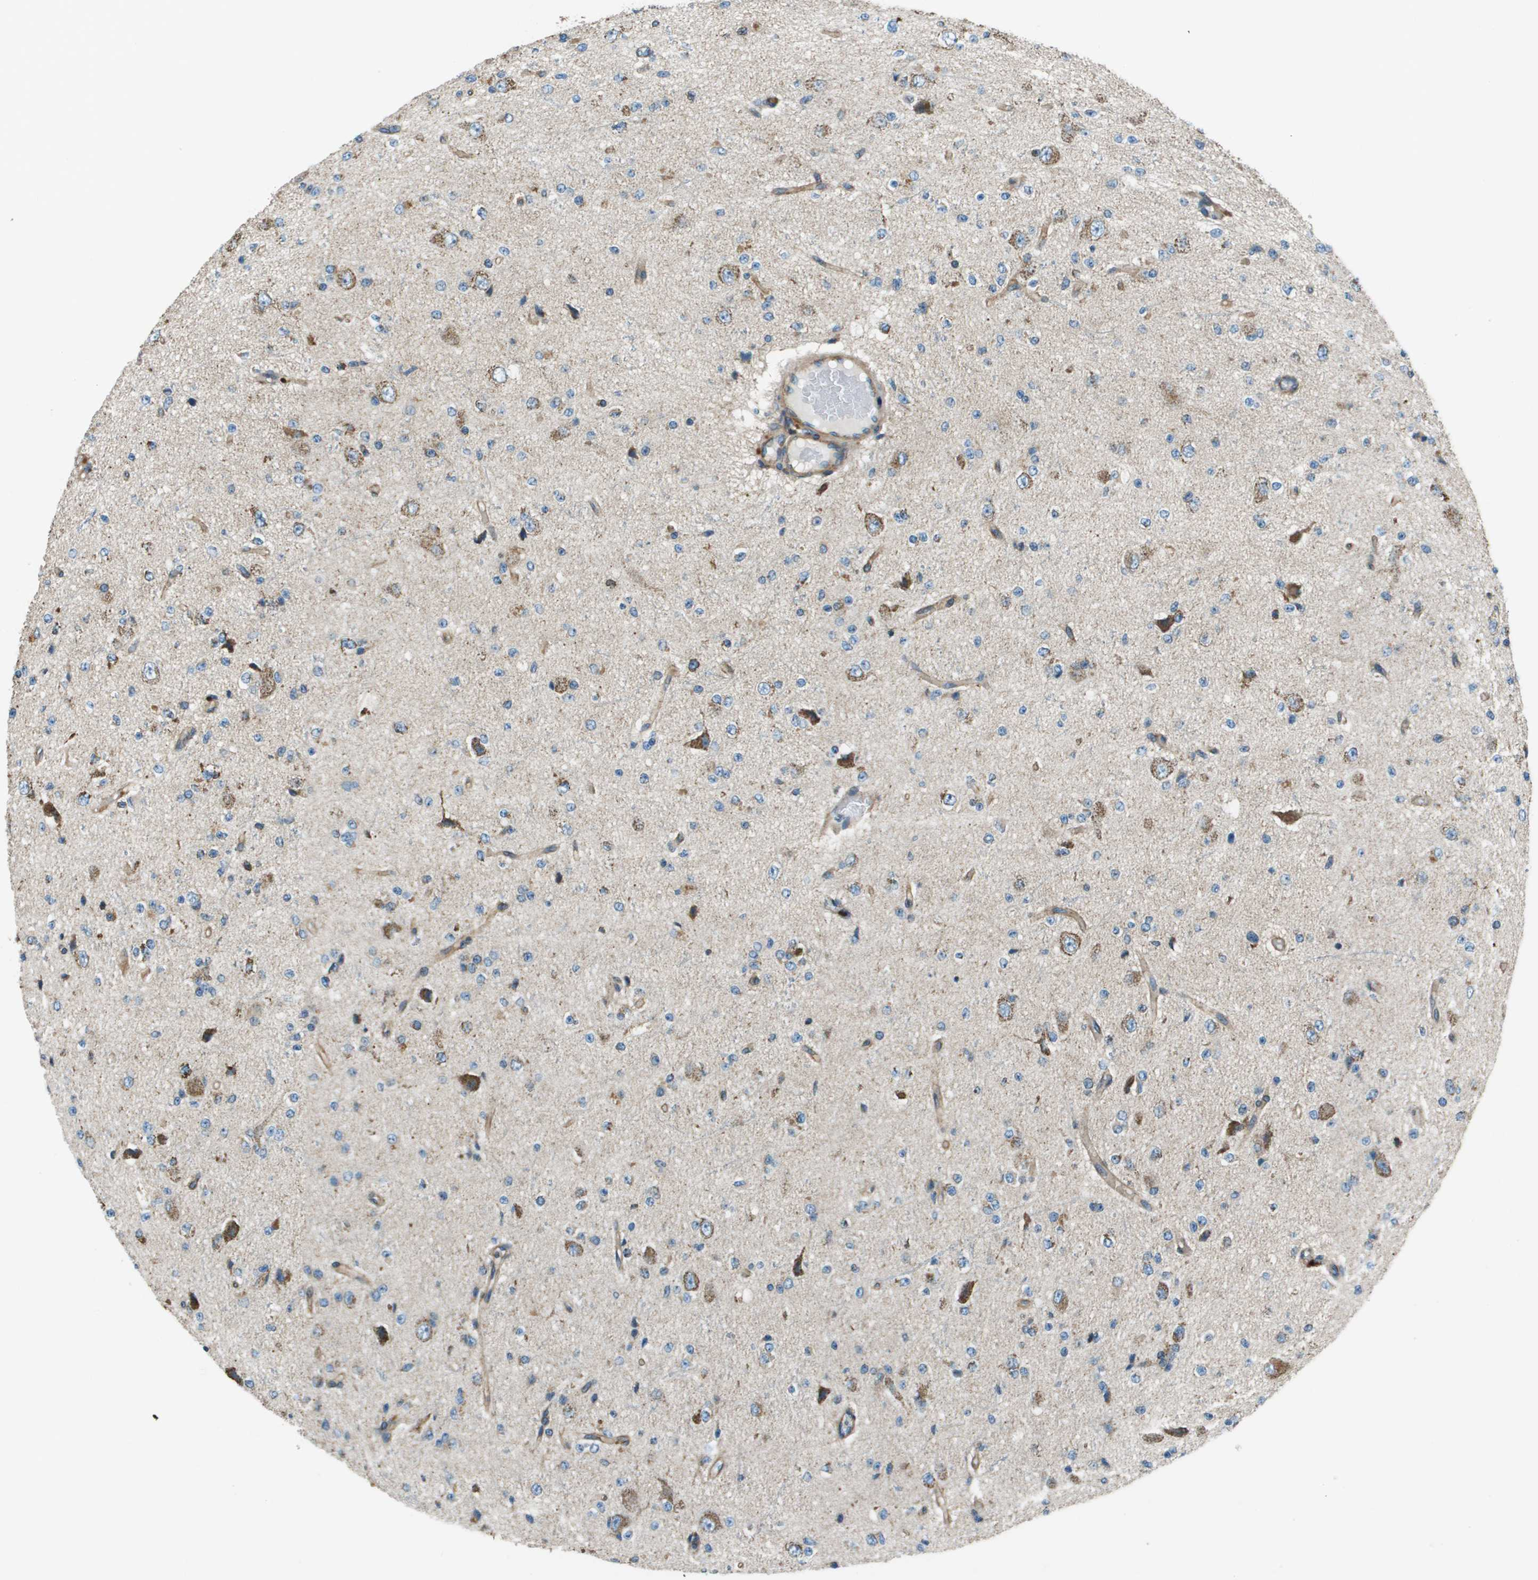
{"staining": {"intensity": "moderate", "quantity": "25%-75%", "location": "cytoplasmic/membranous"}, "tissue": "glioma", "cell_type": "Tumor cells", "image_type": "cancer", "snomed": [{"axis": "morphology", "description": "Glioma, malignant, High grade"}, {"axis": "topography", "description": "pancreas cauda"}], "caption": "Approximately 25%-75% of tumor cells in human high-grade glioma (malignant) exhibit moderate cytoplasmic/membranous protein staining as visualized by brown immunohistochemical staining.", "gene": "TMEM51", "patient": {"sex": "male", "age": 60}}